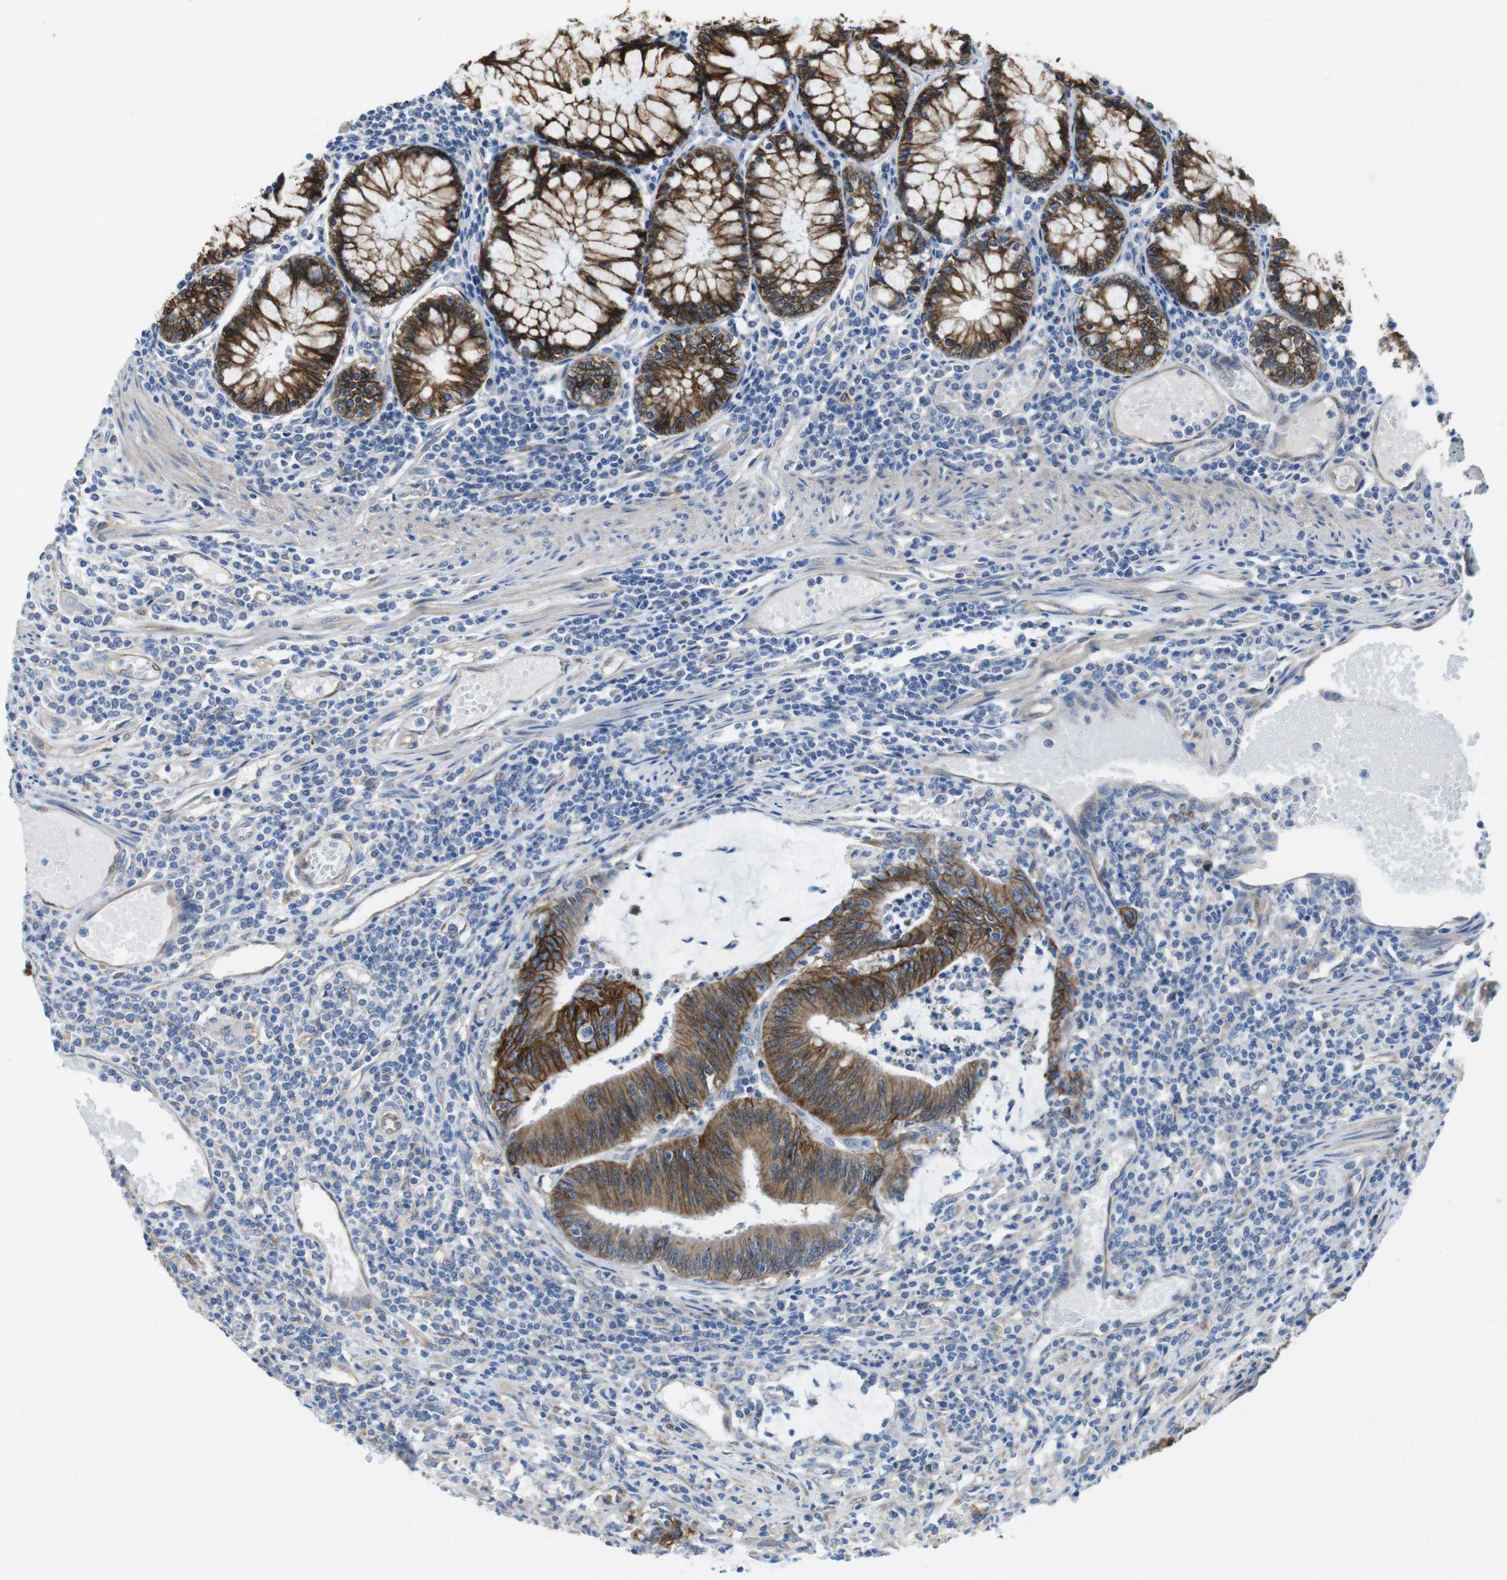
{"staining": {"intensity": "moderate", "quantity": ">75%", "location": "cytoplasmic/membranous"}, "tissue": "colorectal cancer", "cell_type": "Tumor cells", "image_type": "cancer", "snomed": [{"axis": "morphology", "description": "Adenocarcinoma, NOS"}, {"axis": "topography", "description": "Rectum"}], "caption": "About >75% of tumor cells in human colorectal cancer display moderate cytoplasmic/membranous protein positivity as visualized by brown immunohistochemical staining.", "gene": "CDH8", "patient": {"sex": "female", "age": 66}}